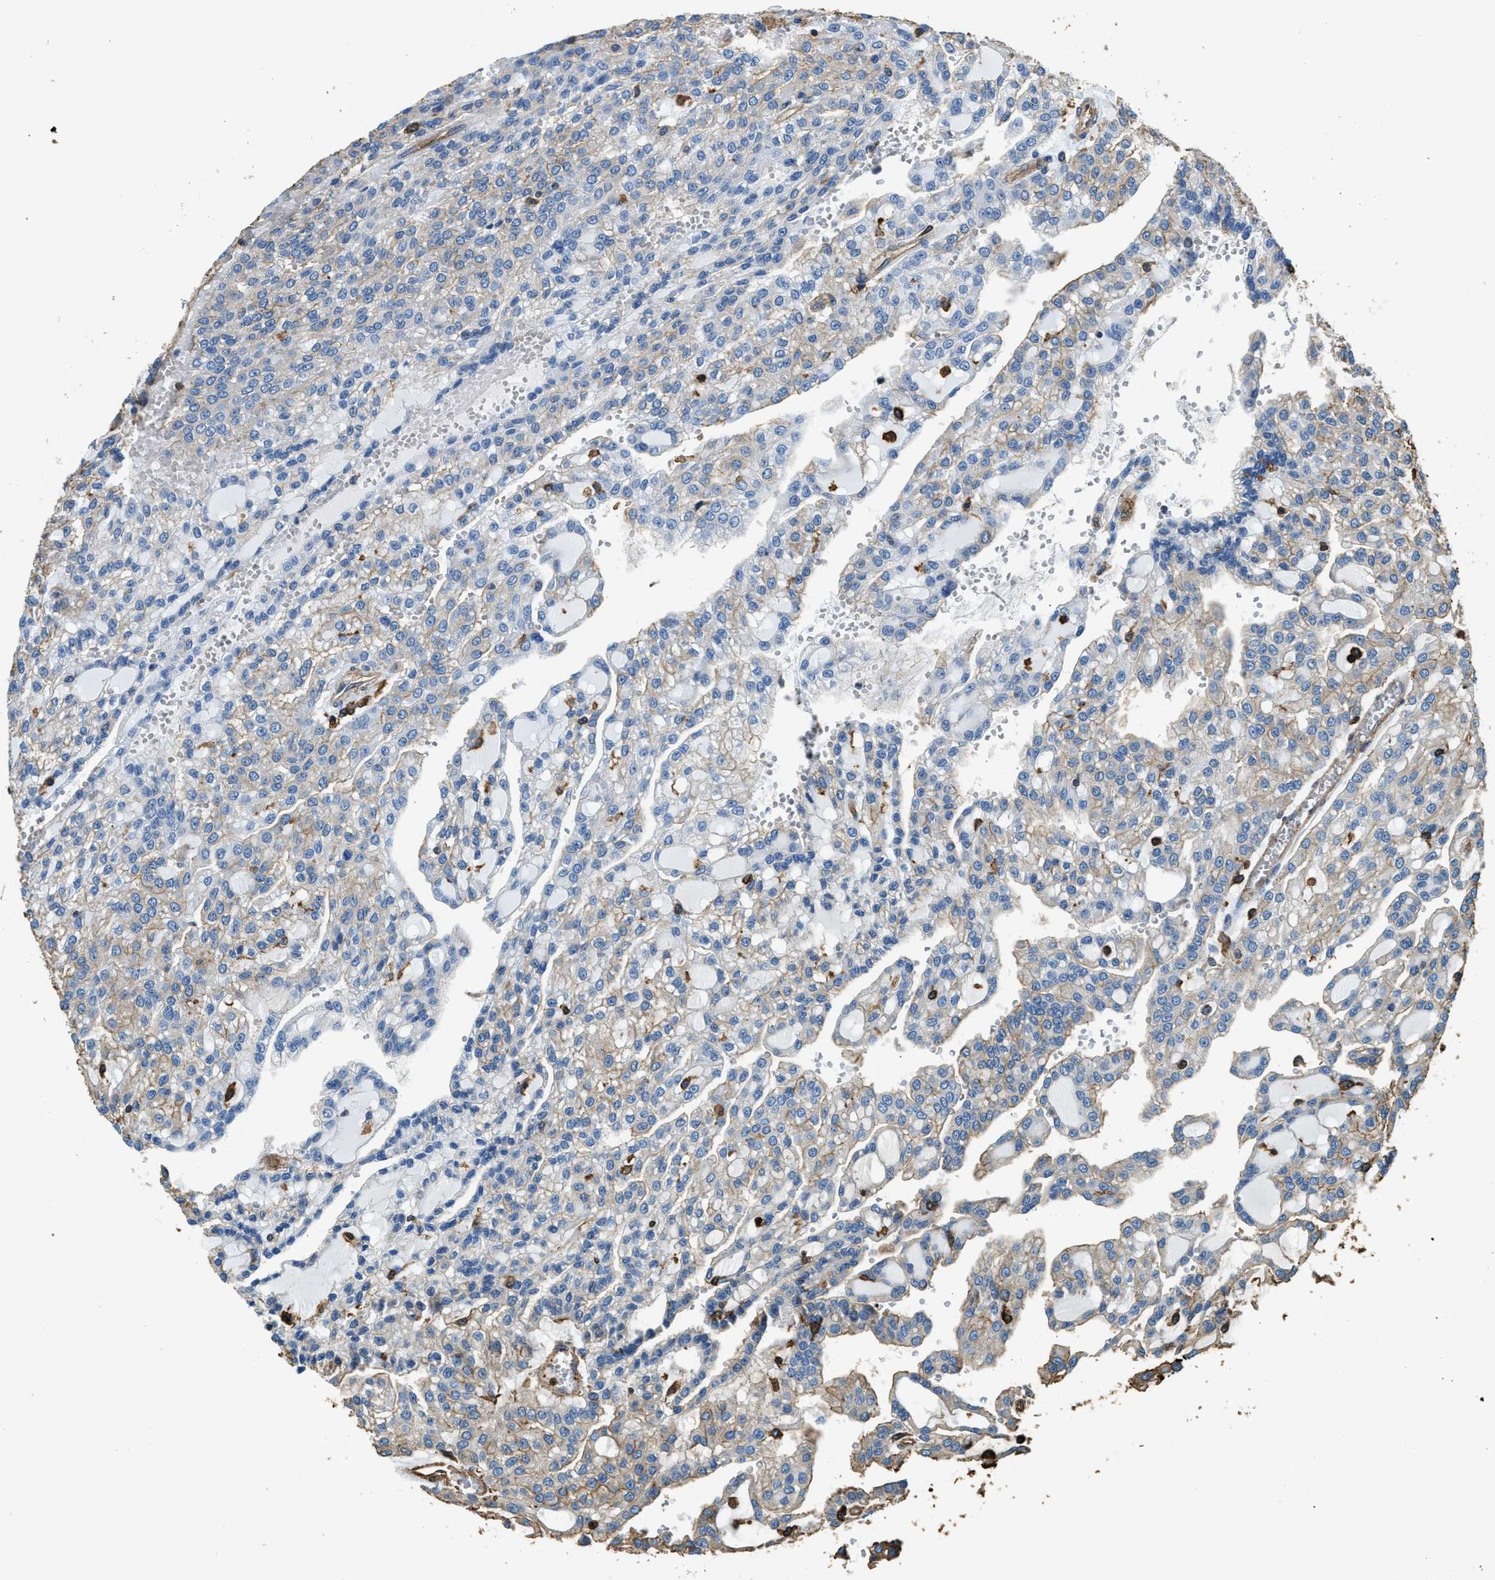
{"staining": {"intensity": "weak", "quantity": "<25%", "location": "cytoplasmic/membranous"}, "tissue": "renal cancer", "cell_type": "Tumor cells", "image_type": "cancer", "snomed": [{"axis": "morphology", "description": "Adenocarcinoma, NOS"}, {"axis": "topography", "description": "Kidney"}], "caption": "This is a histopathology image of immunohistochemistry staining of adenocarcinoma (renal), which shows no expression in tumor cells.", "gene": "ACCS", "patient": {"sex": "male", "age": 63}}